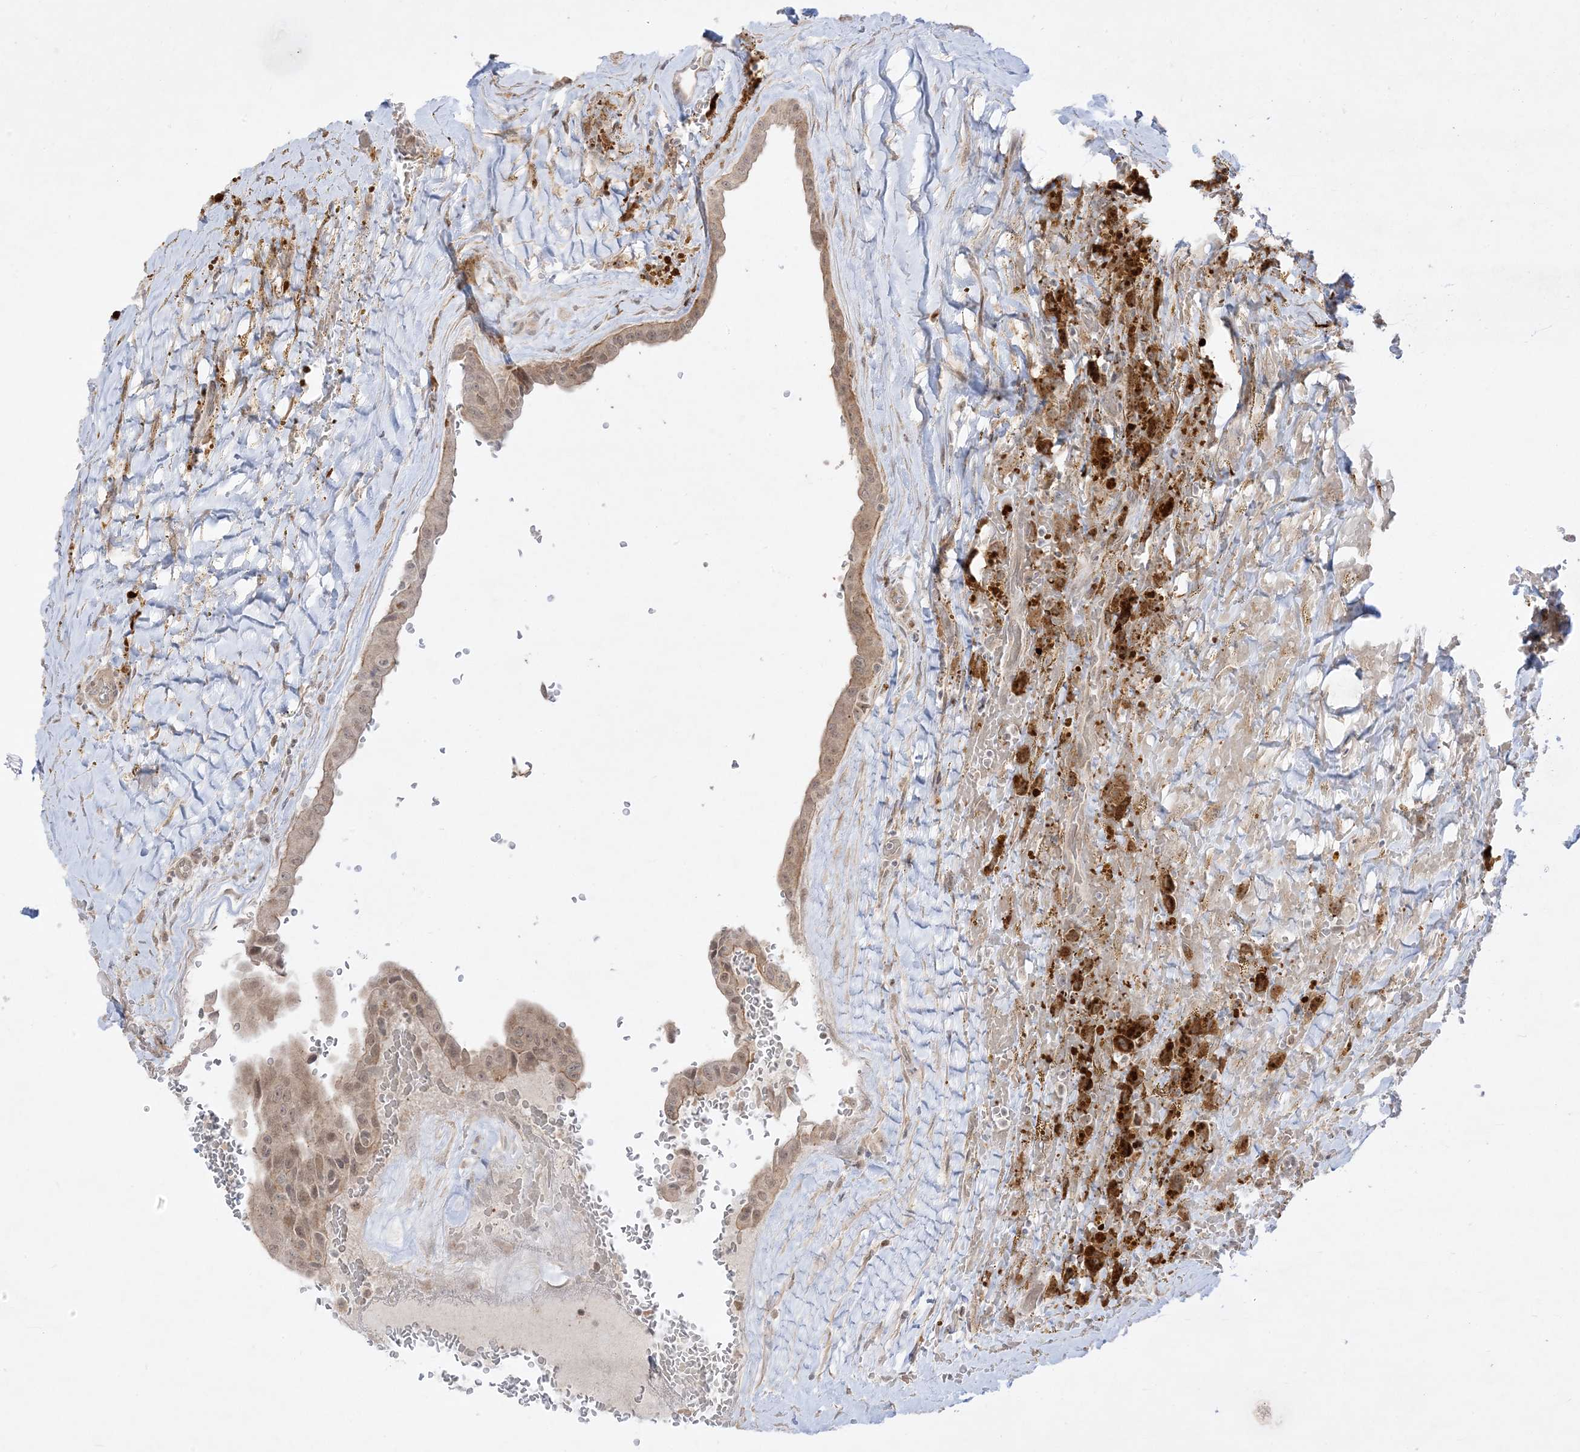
{"staining": {"intensity": "weak", "quantity": ">75%", "location": "cytoplasmic/membranous,nuclear"}, "tissue": "thyroid cancer", "cell_type": "Tumor cells", "image_type": "cancer", "snomed": [{"axis": "morphology", "description": "Papillary adenocarcinoma, NOS"}, {"axis": "topography", "description": "Thyroid gland"}], "caption": "There is low levels of weak cytoplasmic/membranous and nuclear staining in tumor cells of thyroid cancer, as demonstrated by immunohistochemical staining (brown color).", "gene": "PTK6", "patient": {"sex": "male", "age": 77}}